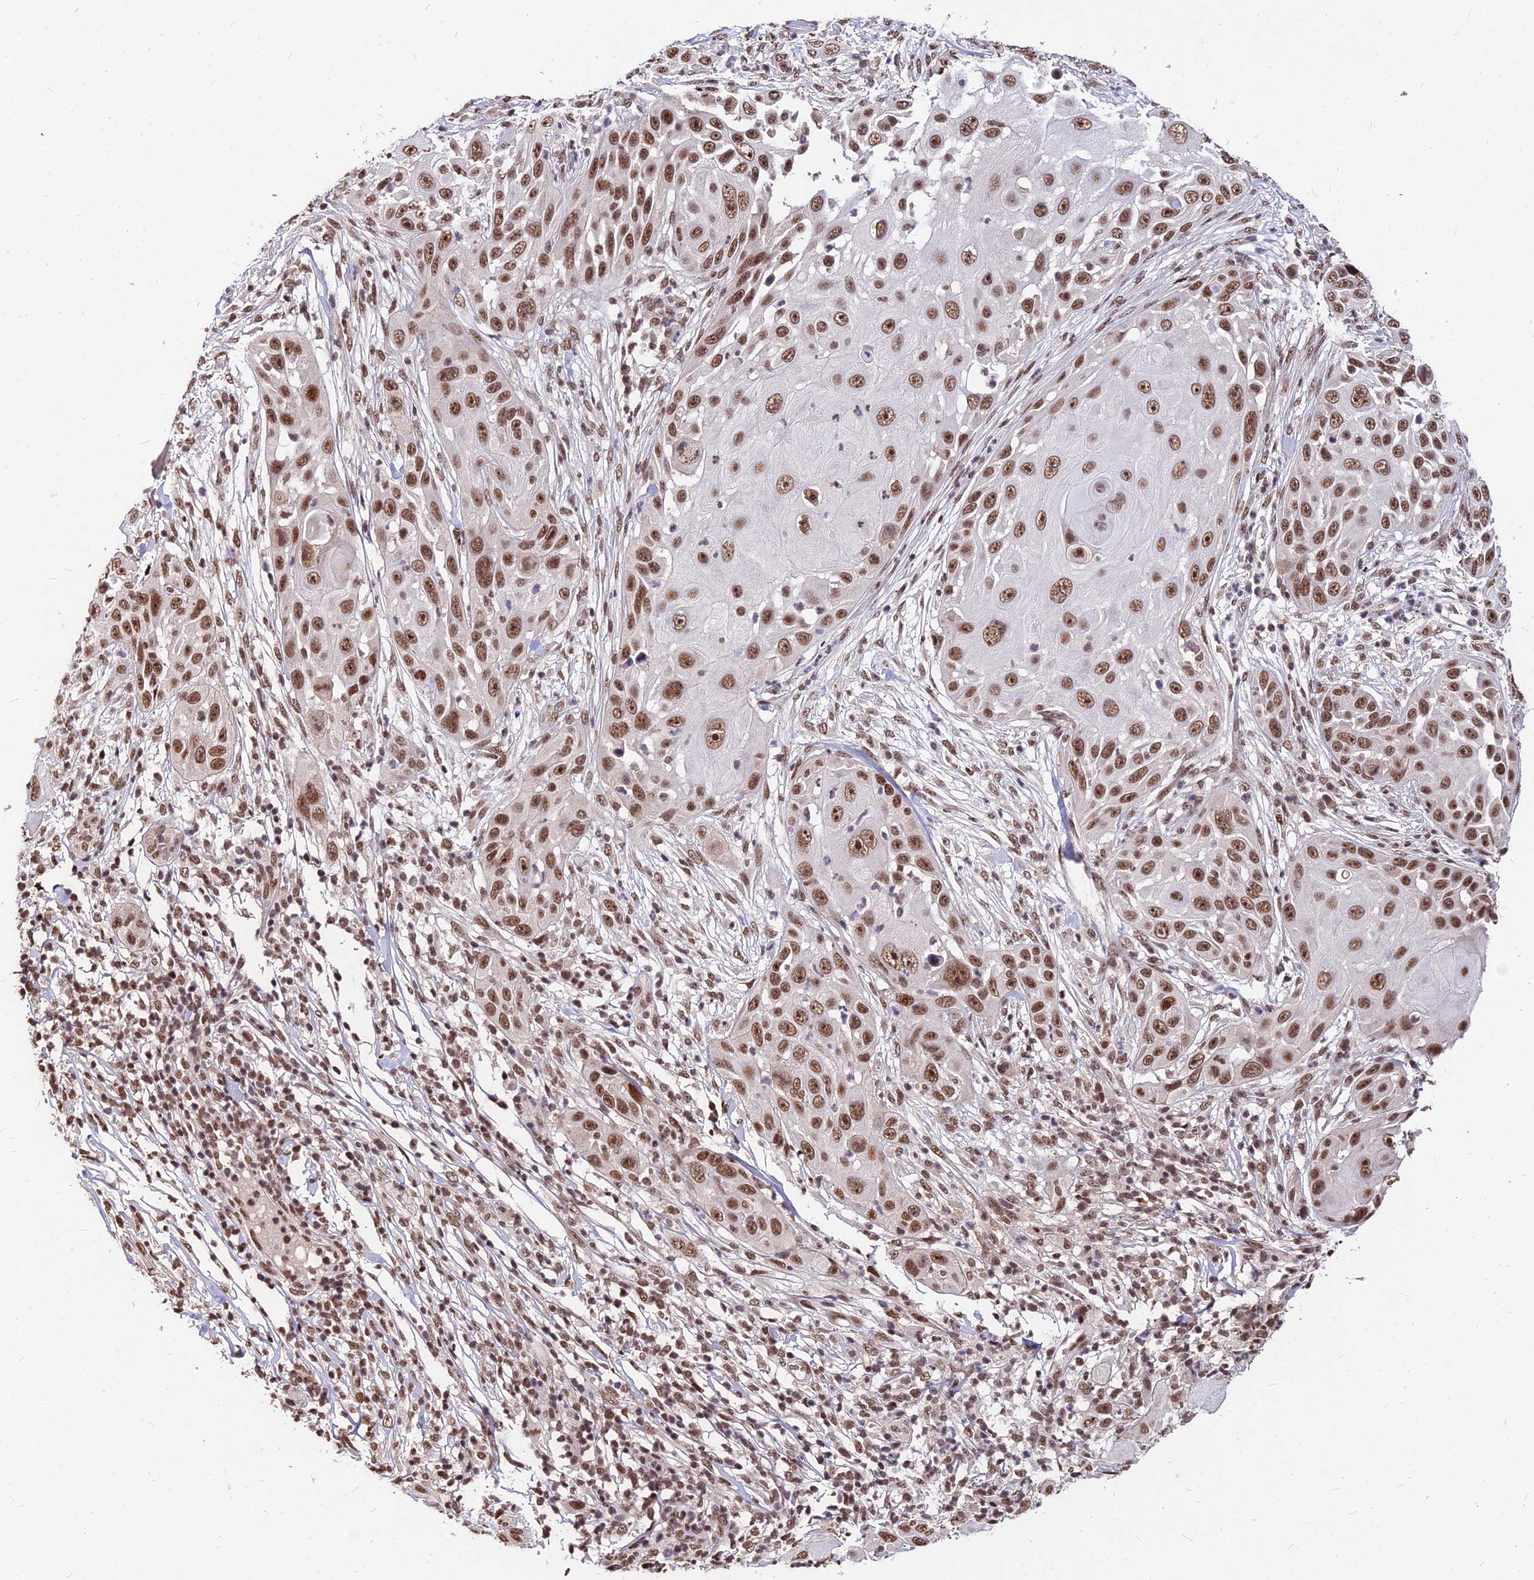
{"staining": {"intensity": "moderate", "quantity": ">75%", "location": "nuclear"}, "tissue": "skin cancer", "cell_type": "Tumor cells", "image_type": "cancer", "snomed": [{"axis": "morphology", "description": "Squamous cell carcinoma, NOS"}, {"axis": "topography", "description": "Skin"}], "caption": "Human squamous cell carcinoma (skin) stained with a protein marker demonstrates moderate staining in tumor cells.", "gene": "ZBED4", "patient": {"sex": "female", "age": 44}}